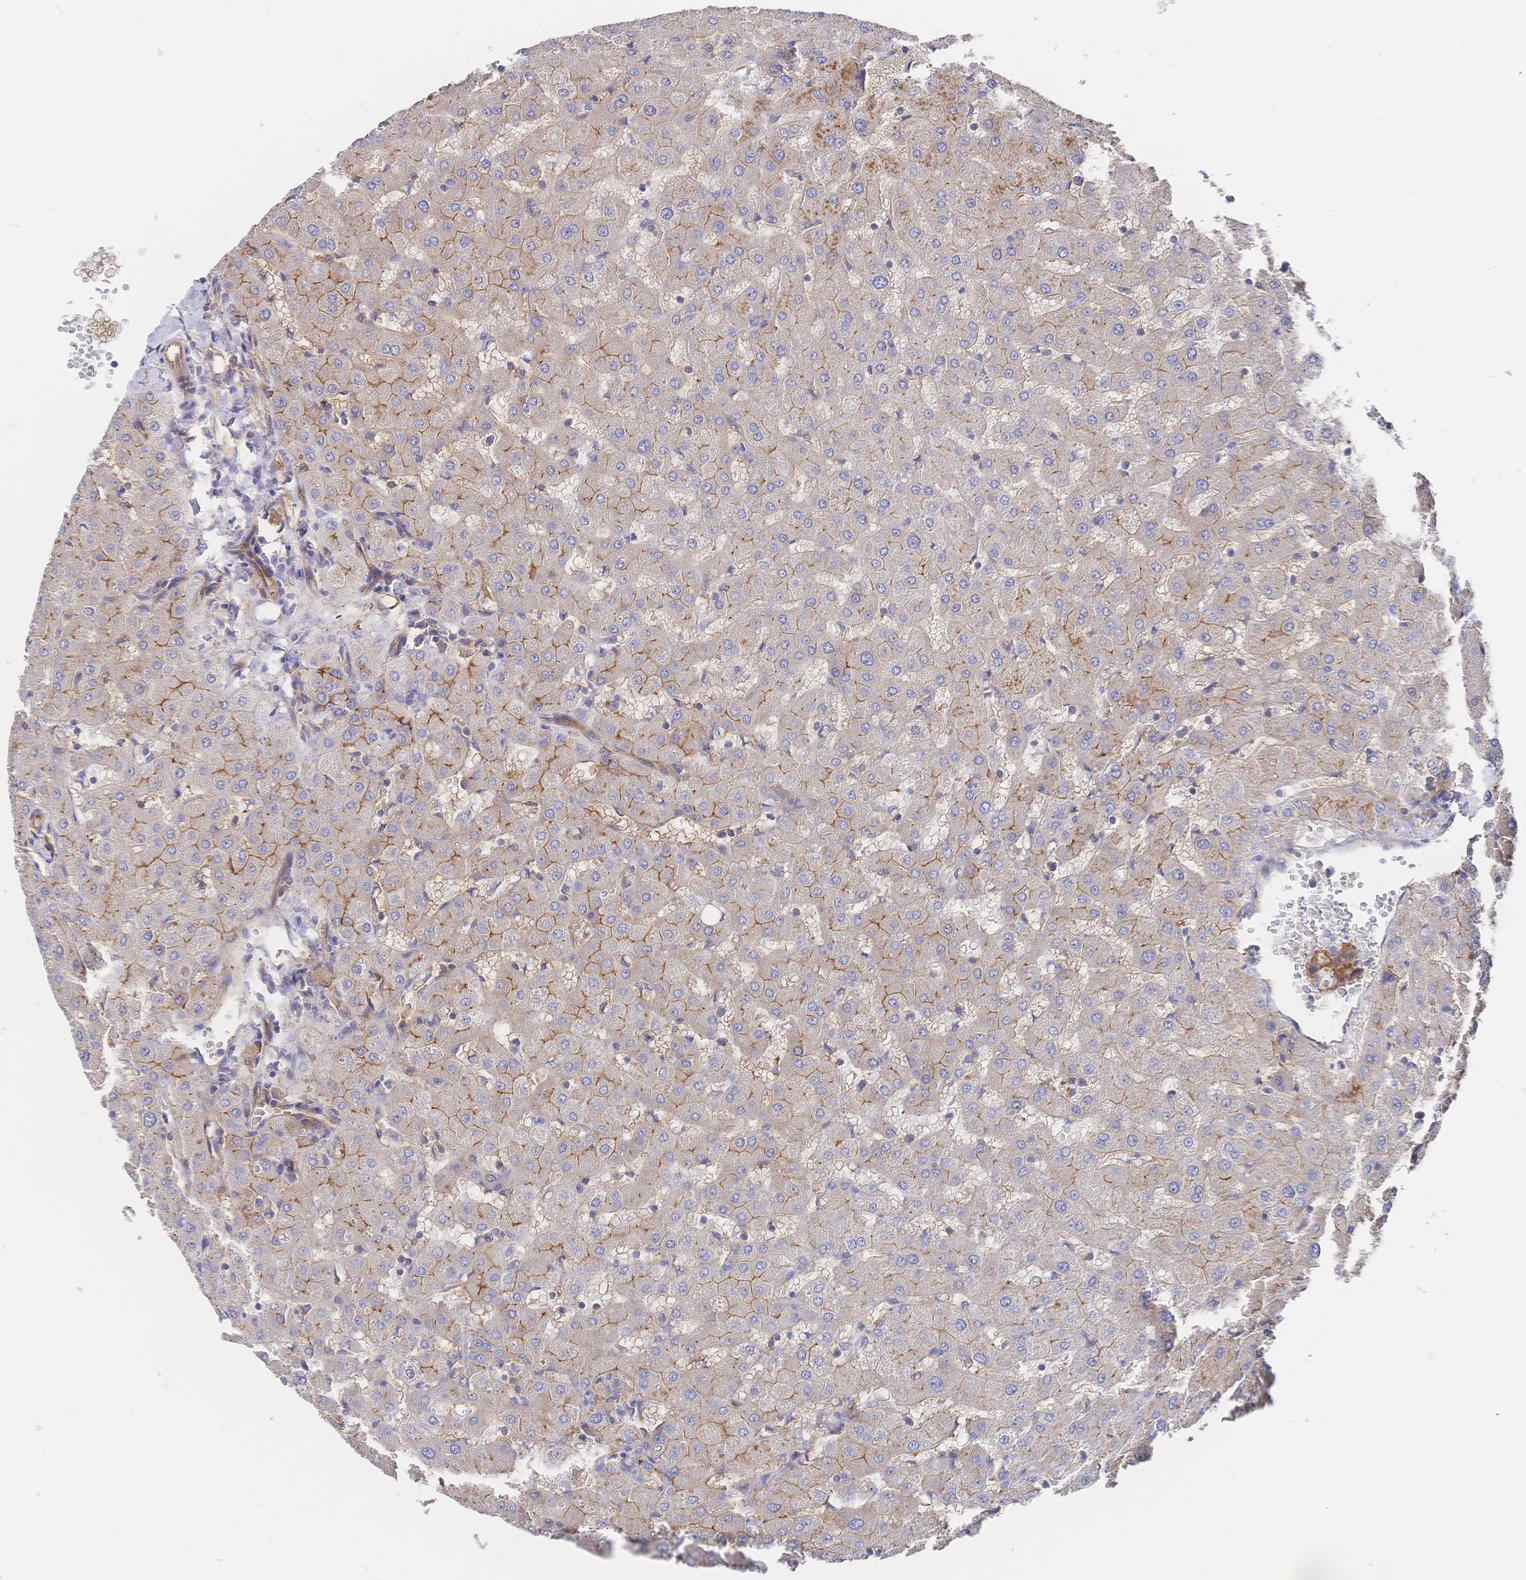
{"staining": {"intensity": "moderate", "quantity": "25%-75%", "location": "cytoplasmic/membranous"}, "tissue": "liver", "cell_type": "Cholangiocytes", "image_type": "normal", "snomed": [{"axis": "morphology", "description": "Normal tissue, NOS"}, {"axis": "topography", "description": "Liver"}], "caption": "Liver stained with IHC reveals moderate cytoplasmic/membranous expression in about 25%-75% of cholangiocytes.", "gene": "F11R", "patient": {"sex": "female", "age": 63}}